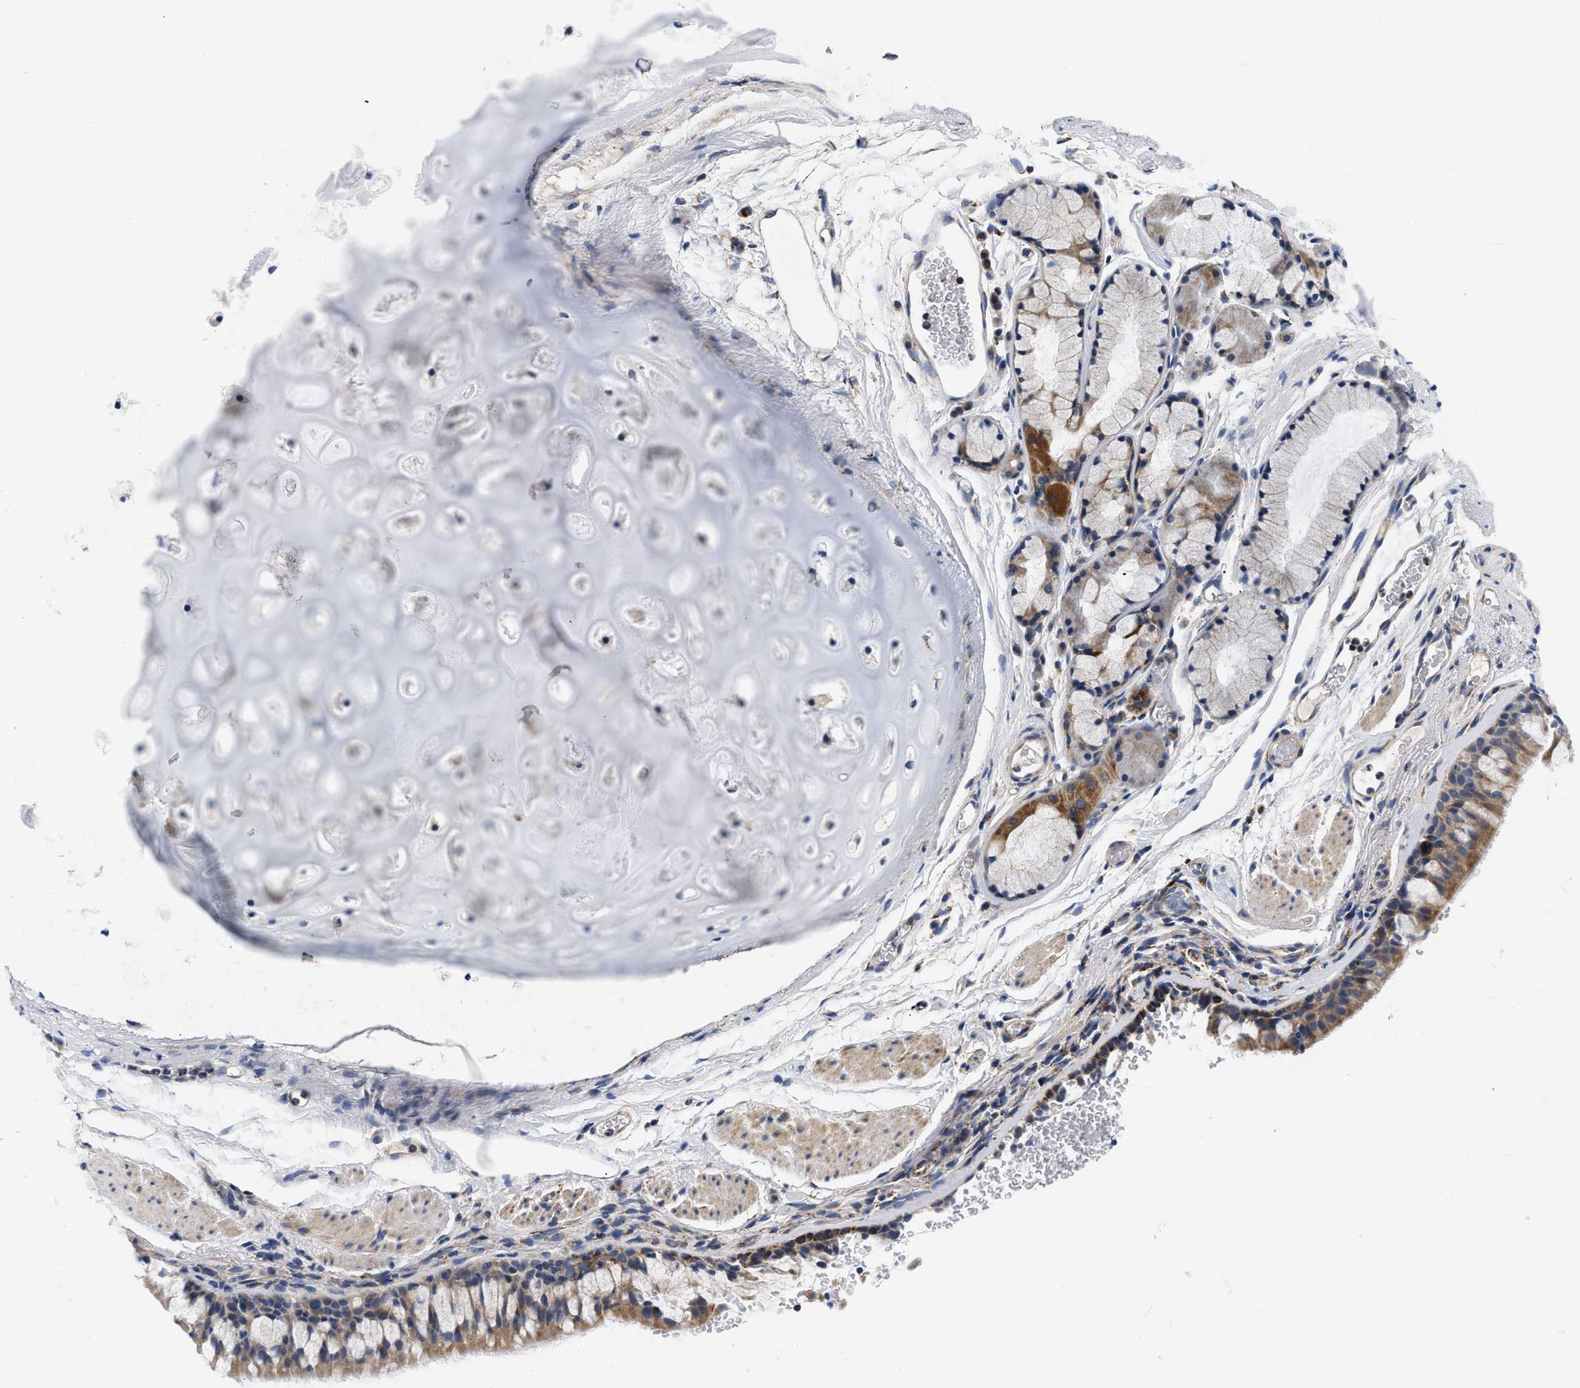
{"staining": {"intensity": "moderate", "quantity": ">75%", "location": "cytoplasmic/membranous"}, "tissue": "bronchus", "cell_type": "Respiratory epithelial cells", "image_type": "normal", "snomed": [{"axis": "morphology", "description": "Normal tissue, NOS"}, {"axis": "topography", "description": "Cartilage tissue"}, {"axis": "topography", "description": "Bronchus"}], "caption": "A brown stain shows moderate cytoplasmic/membranous positivity of a protein in respiratory epithelial cells of unremarkable bronchus.", "gene": "PDP1", "patient": {"sex": "female", "age": 53}}